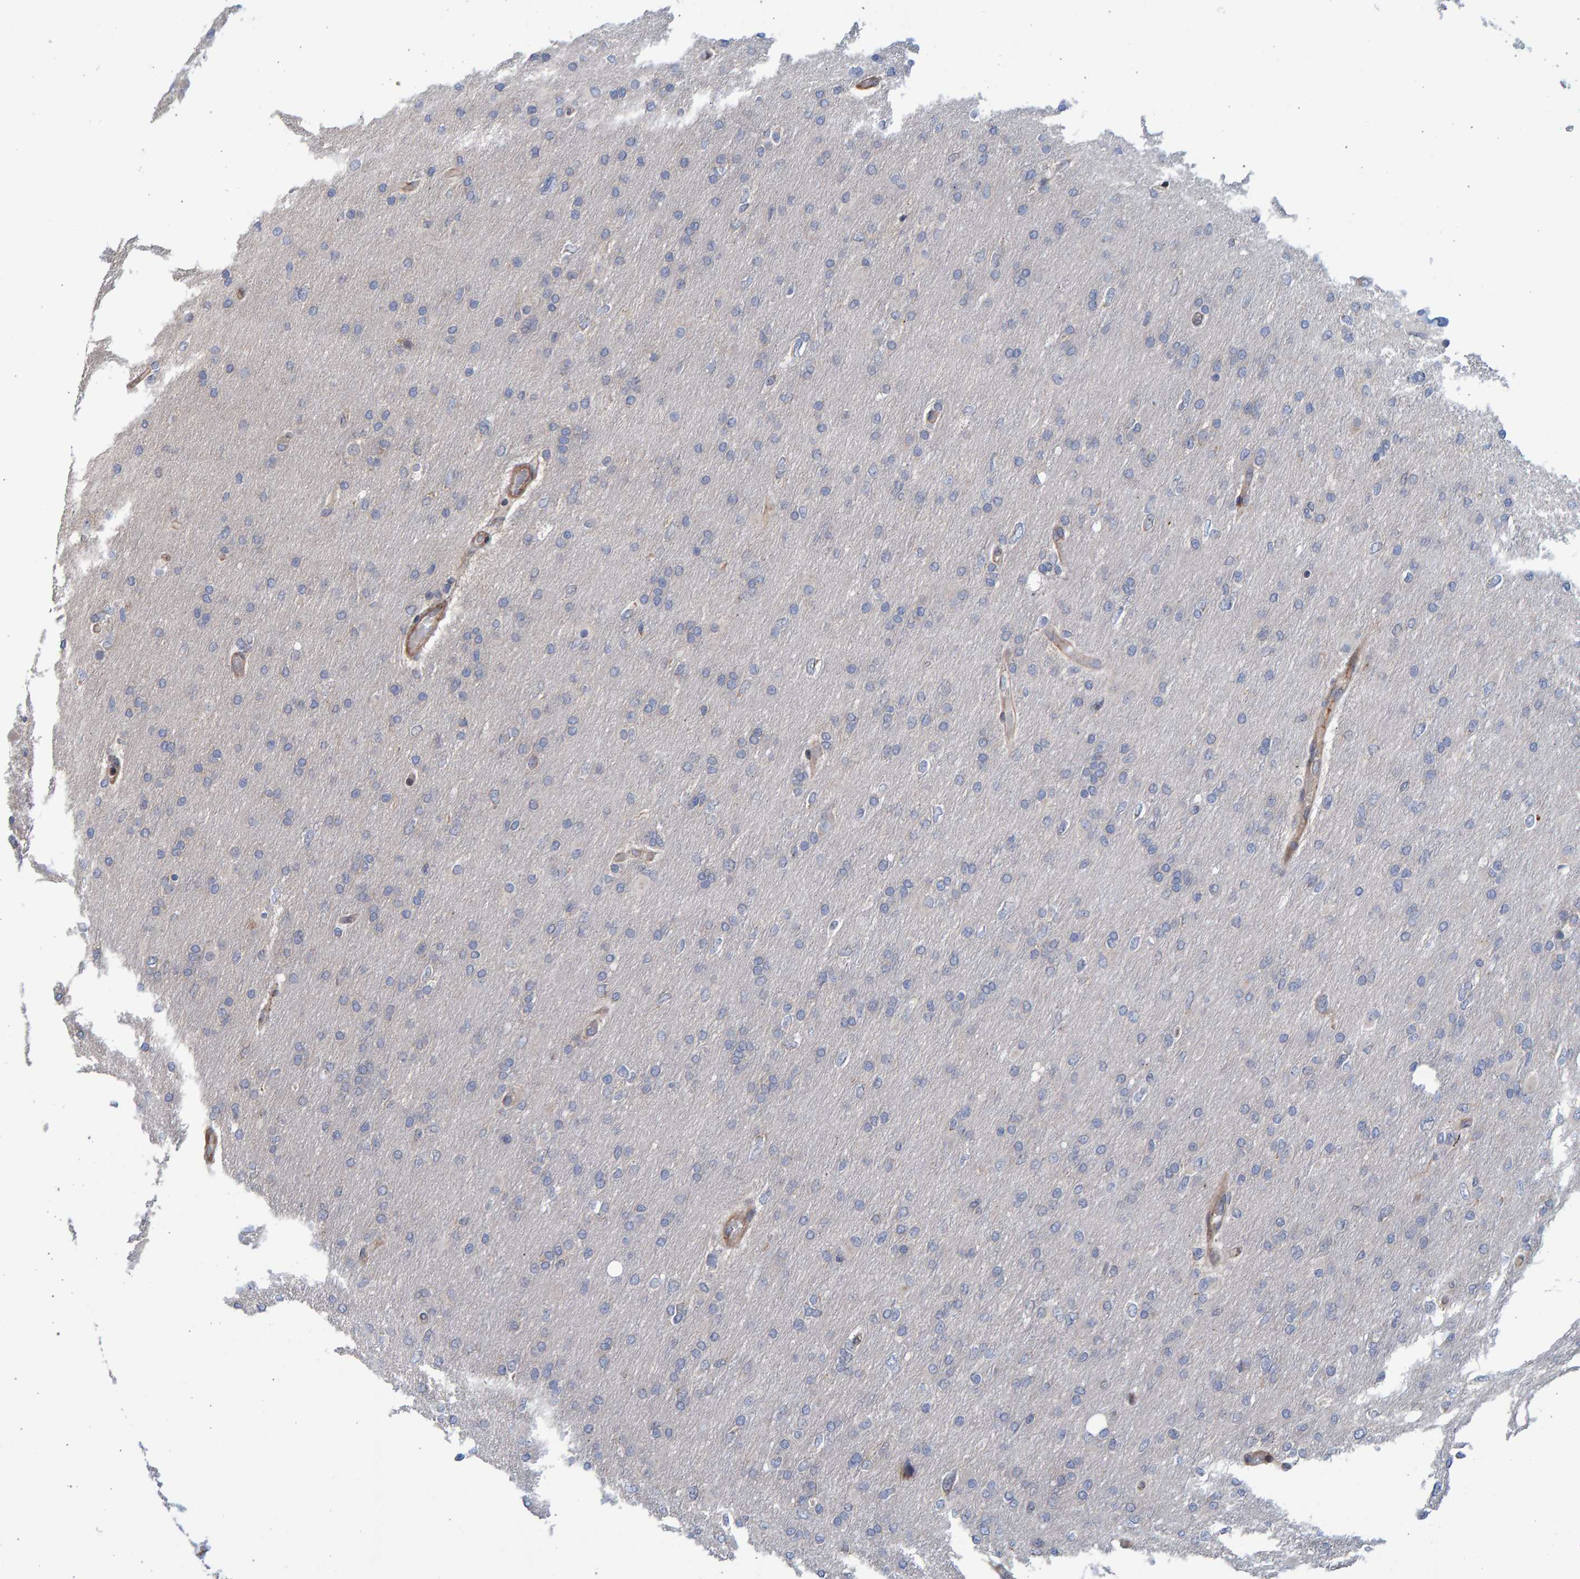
{"staining": {"intensity": "negative", "quantity": "none", "location": "none"}, "tissue": "glioma", "cell_type": "Tumor cells", "image_type": "cancer", "snomed": [{"axis": "morphology", "description": "Glioma, malignant, High grade"}, {"axis": "topography", "description": "Cerebral cortex"}], "caption": "A high-resolution photomicrograph shows immunohistochemistry (IHC) staining of glioma, which reveals no significant staining in tumor cells.", "gene": "LRBA", "patient": {"sex": "female", "age": 36}}